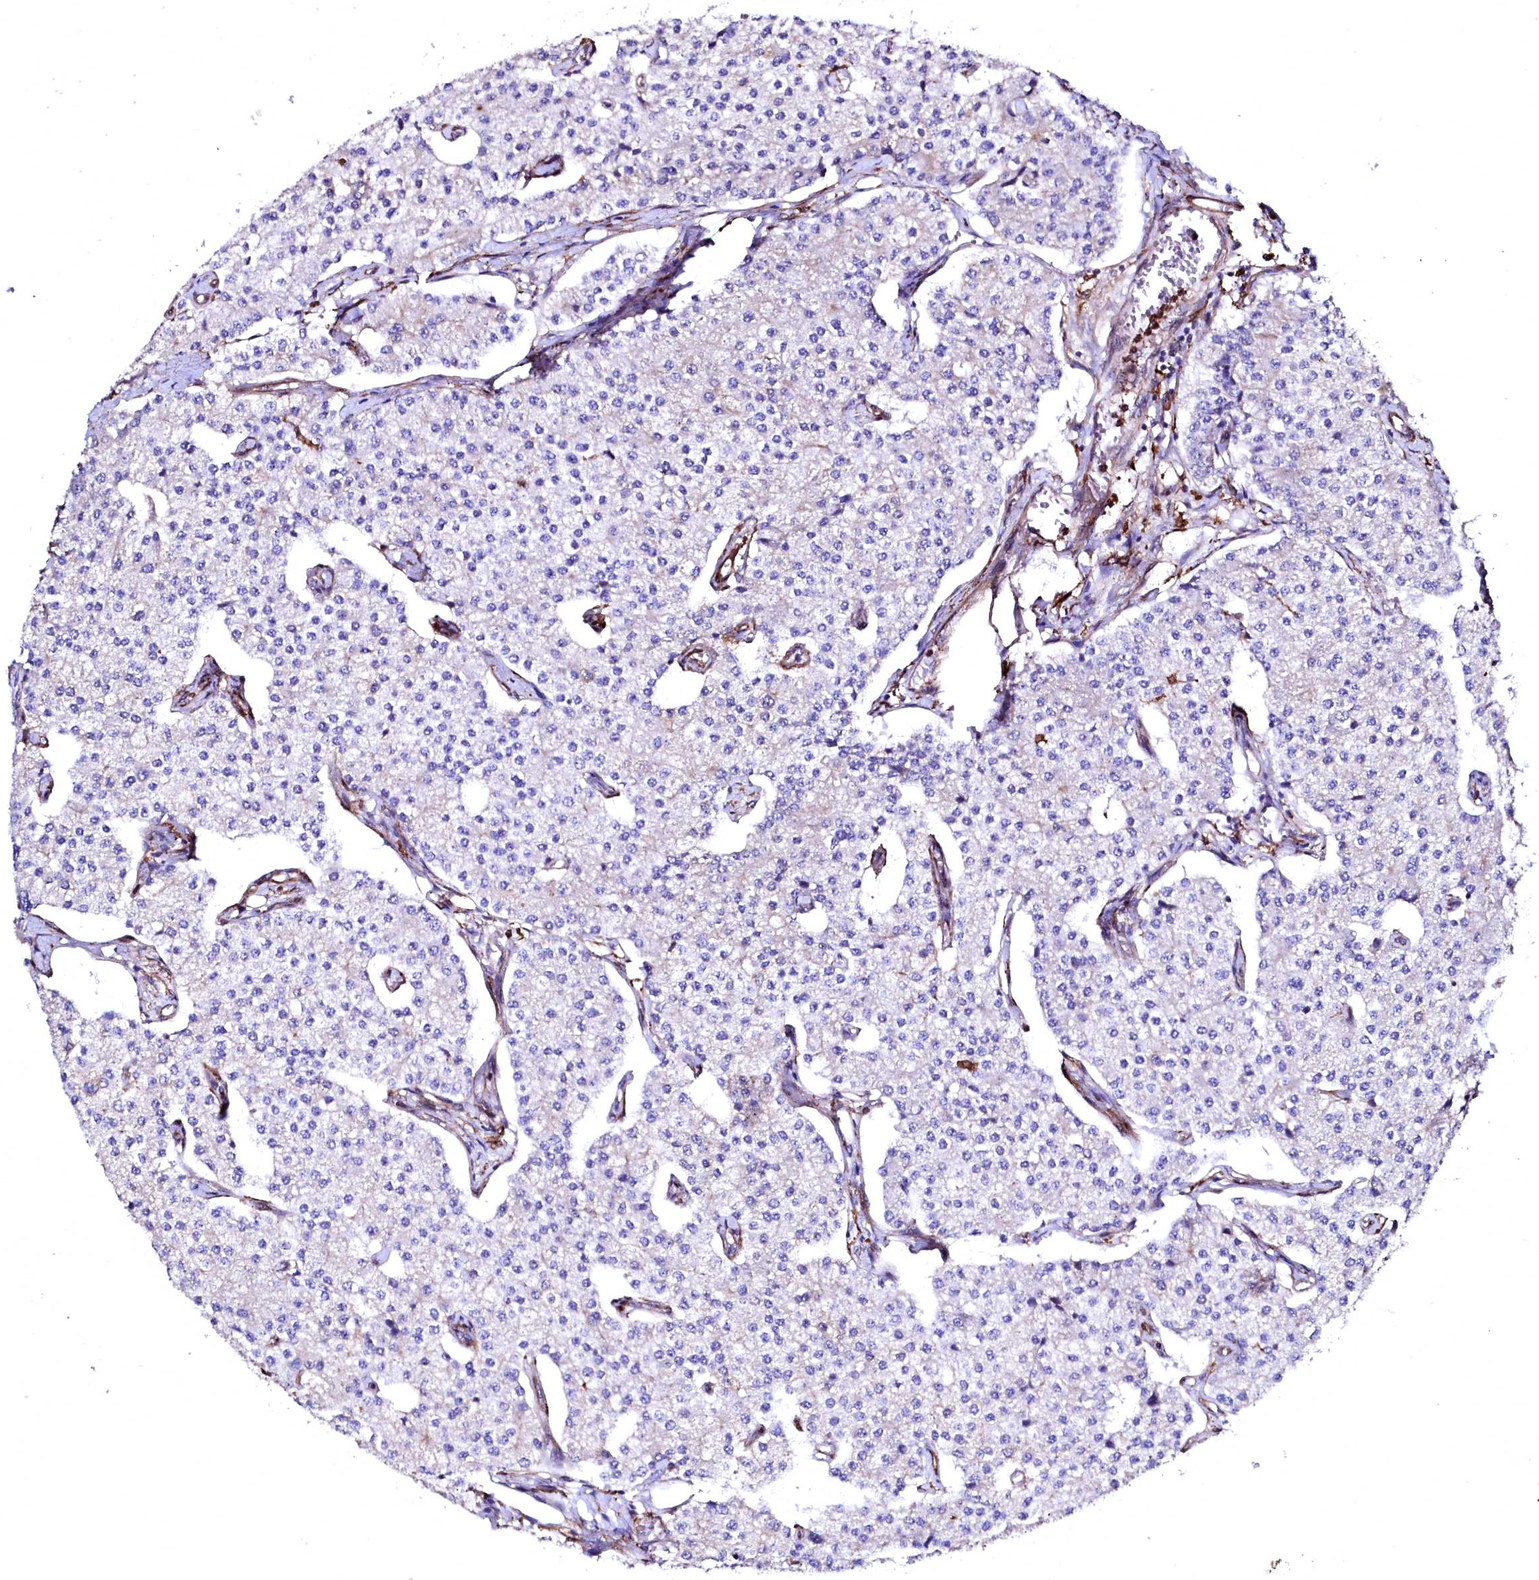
{"staining": {"intensity": "negative", "quantity": "none", "location": "none"}, "tissue": "carcinoid", "cell_type": "Tumor cells", "image_type": "cancer", "snomed": [{"axis": "morphology", "description": "Carcinoid, malignant, NOS"}, {"axis": "topography", "description": "Colon"}], "caption": "Immunohistochemistry micrograph of carcinoid (malignant) stained for a protein (brown), which shows no positivity in tumor cells.", "gene": "STAMBPL1", "patient": {"sex": "female", "age": 52}}